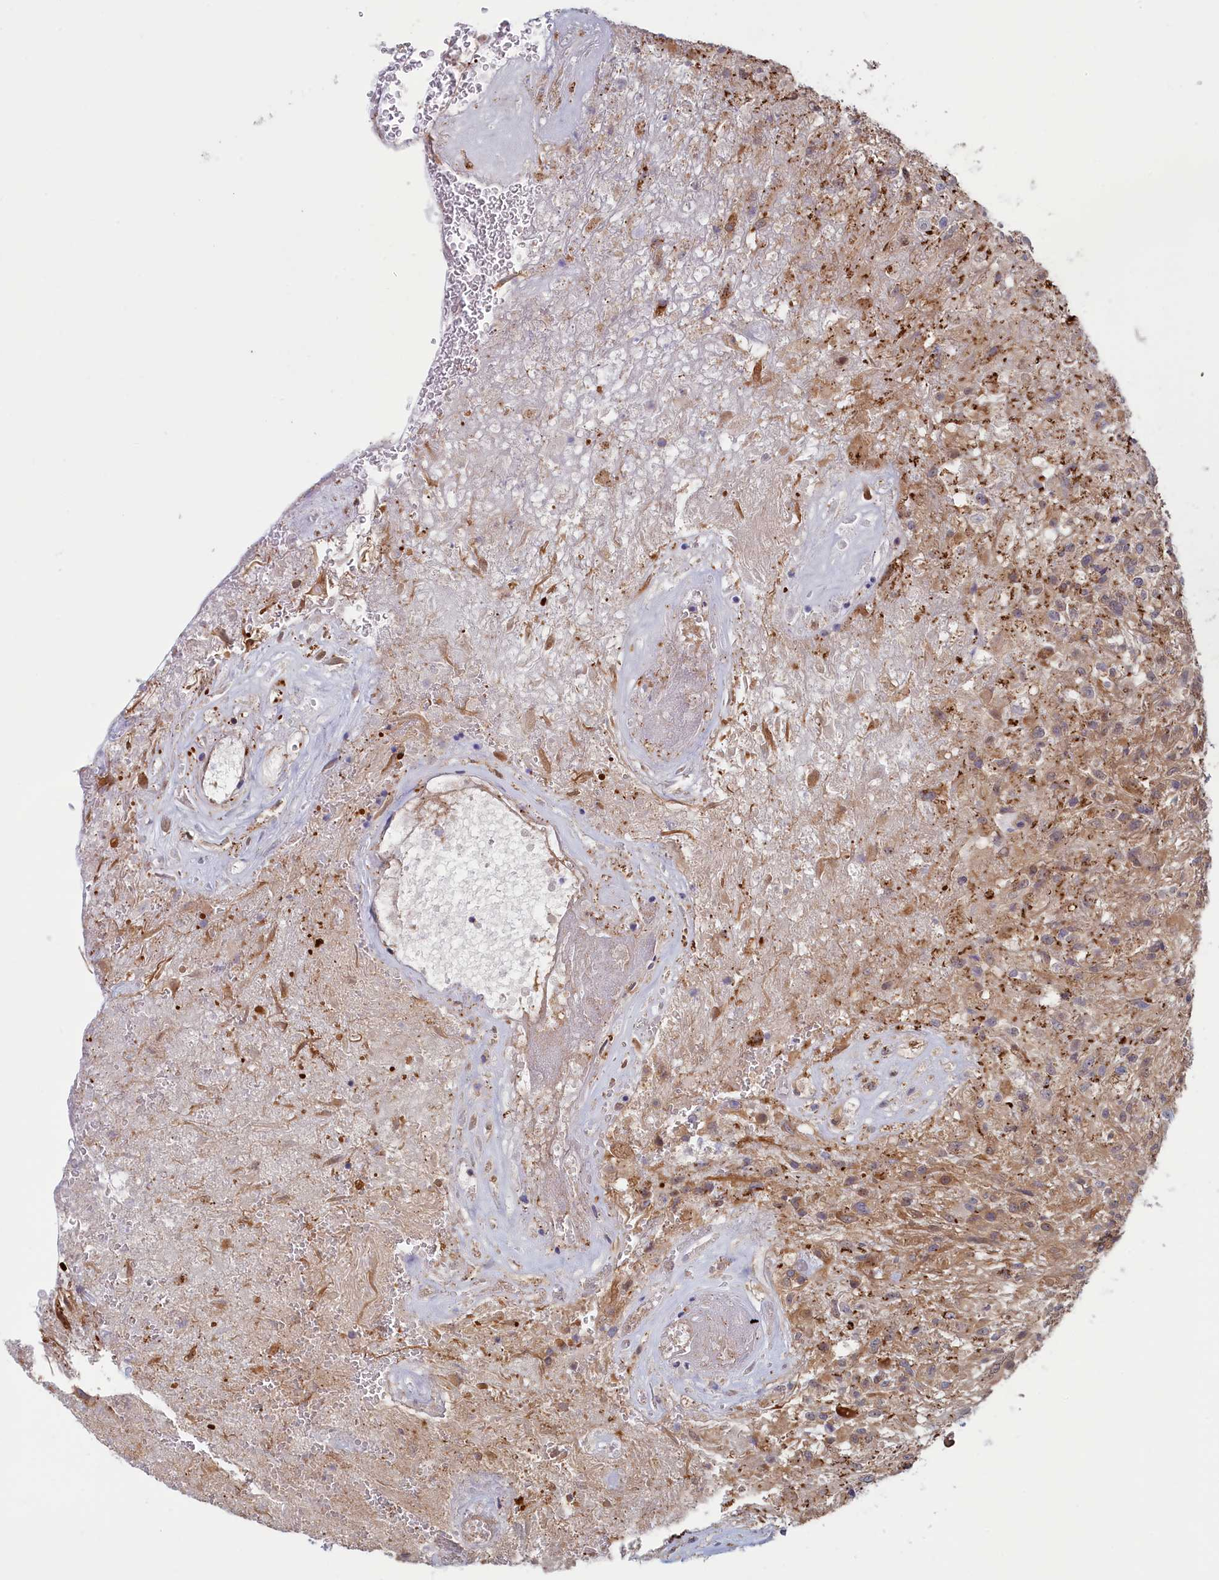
{"staining": {"intensity": "moderate", "quantity": ">75%", "location": "cytoplasmic/membranous"}, "tissue": "glioma", "cell_type": "Tumor cells", "image_type": "cancer", "snomed": [{"axis": "morphology", "description": "Glioma, malignant, High grade"}, {"axis": "topography", "description": "Brain"}], "caption": "Brown immunohistochemical staining in glioma demonstrates moderate cytoplasmic/membranous expression in about >75% of tumor cells.", "gene": "SYNDIG1L", "patient": {"sex": "male", "age": 56}}